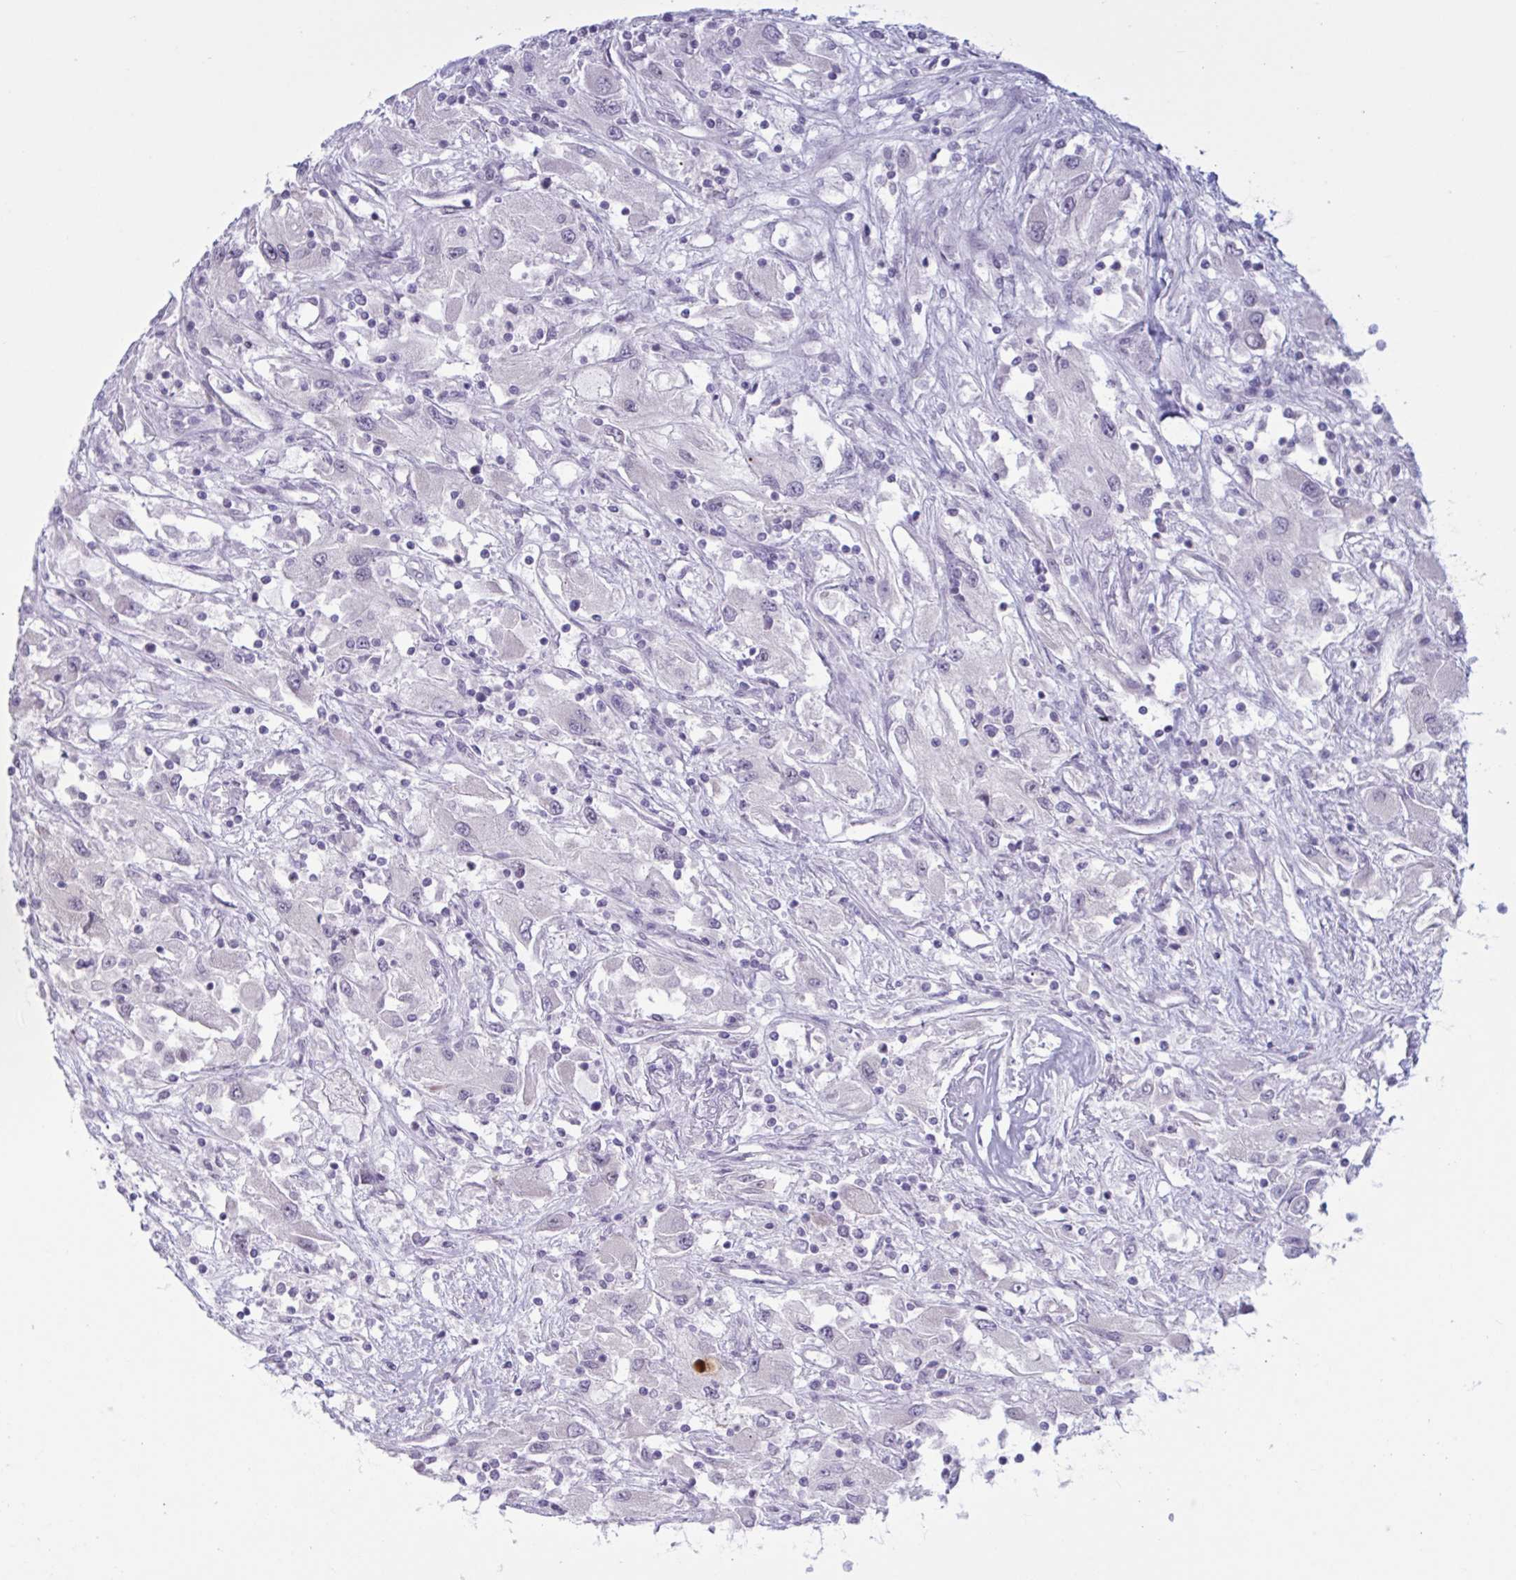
{"staining": {"intensity": "negative", "quantity": "none", "location": "none"}, "tissue": "renal cancer", "cell_type": "Tumor cells", "image_type": "cancer", "snomed": [{"axis": "morphology", "description": "Adenocarcinoma, NOS"}, {"axis": "topography", "description": "Kidney"}], "caption": "The image exhibits no significant positivity in tumor cells of adenocarcinoma (renal).", "gene": "PRMT6", "patient": {"sex": "female", "age": 67}}